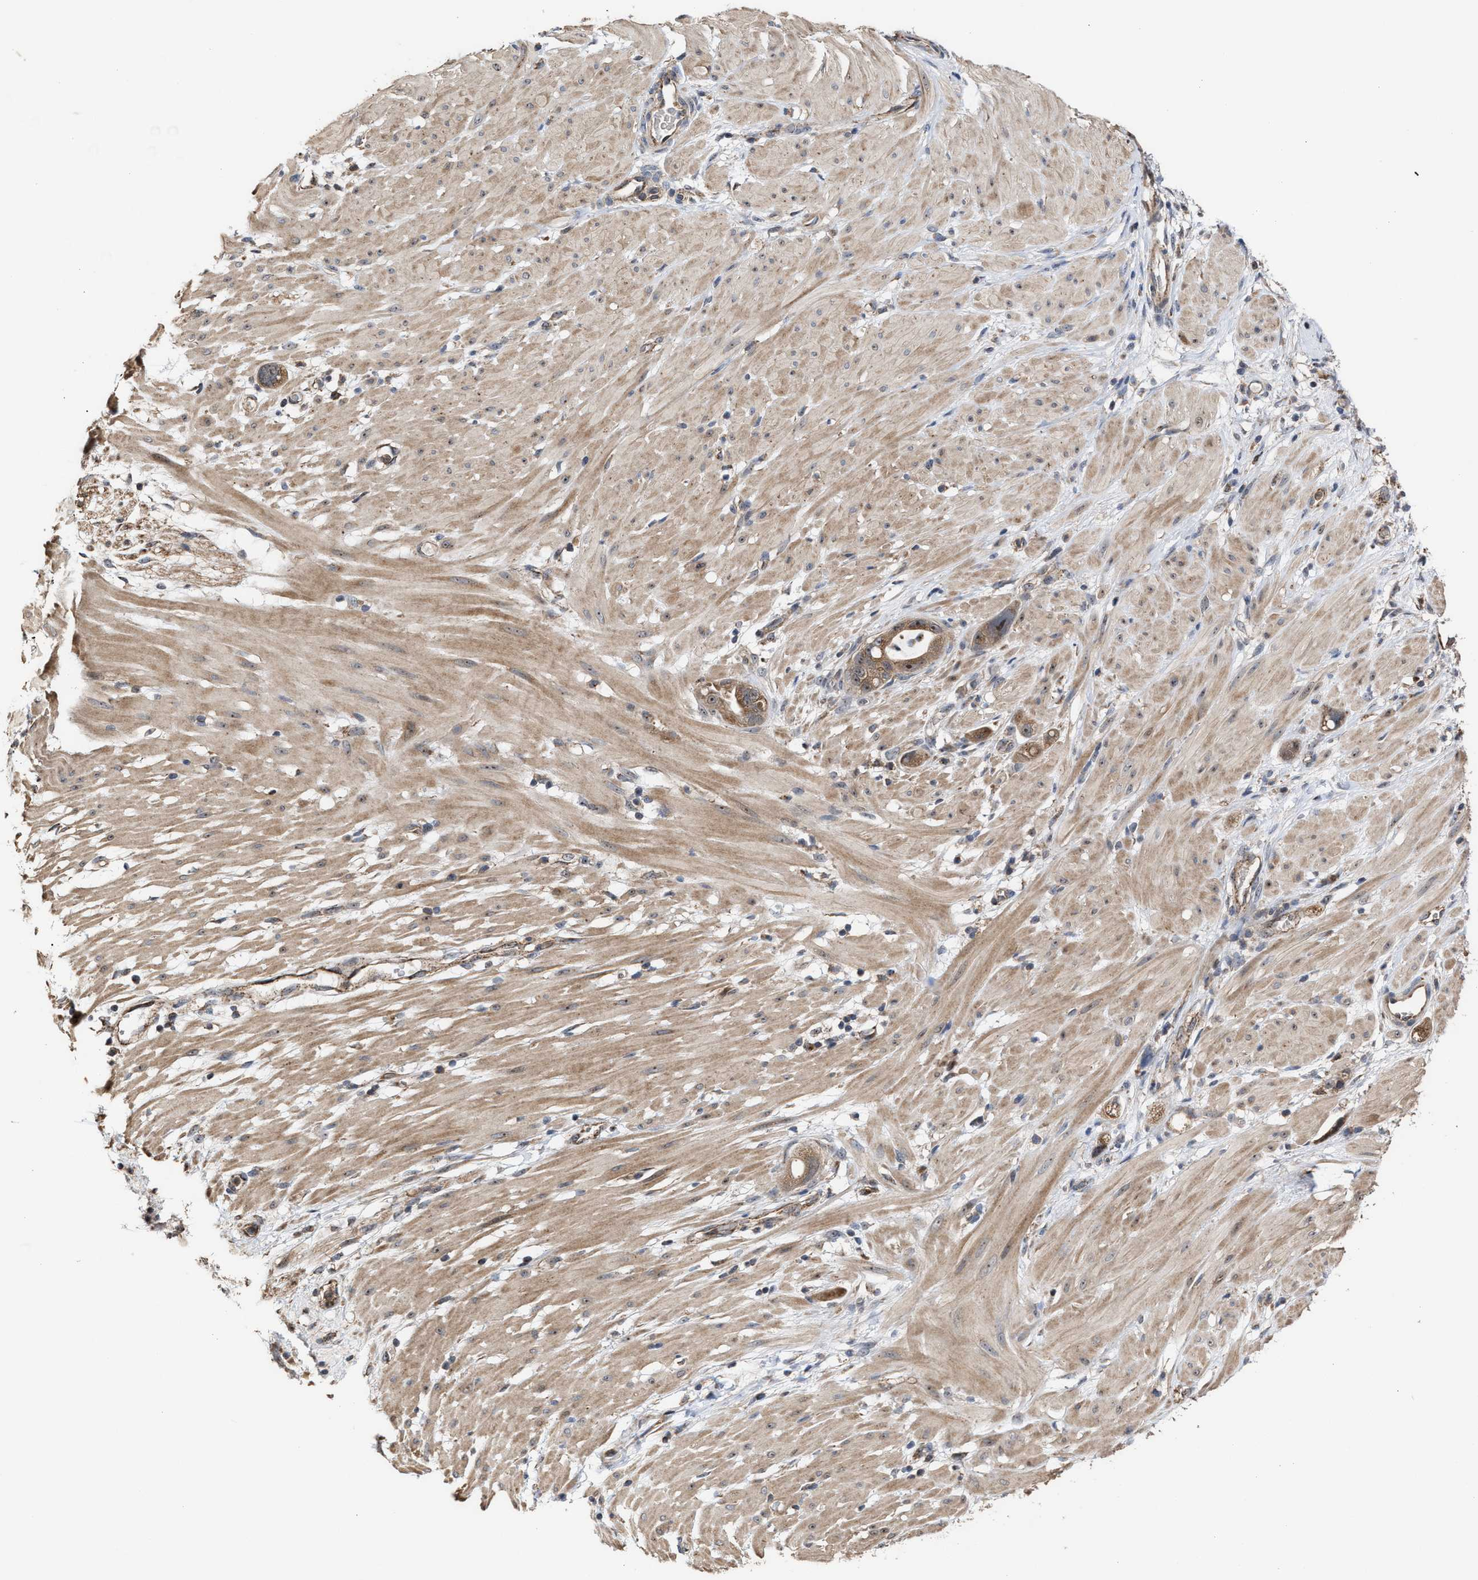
{"staining": {"intensity": "moderate", "quantity": ">75%", "location": "cytoplasmic/membranous,nuclear"}, "tissue": "stomach cancer", "cell_type": "Tumor cells", "image_type": "cancer", "snomed": [{"axis": "morphology", "description": "Adenocarcinoma, NOS"}, {"axis": "topography", "description": "Stomach"}, {"axis": "topography", "description": "Stomach, lower"}], "caption": "Protein expression analysis of human stomach cancer reveals moderate cytoplasmic/membranous and nuclear staining in about >75% of tumor cells. Nuclei are stained in blue.", "gene": "EXOSC2", "patient": {"sex": "female", "age": 48}}